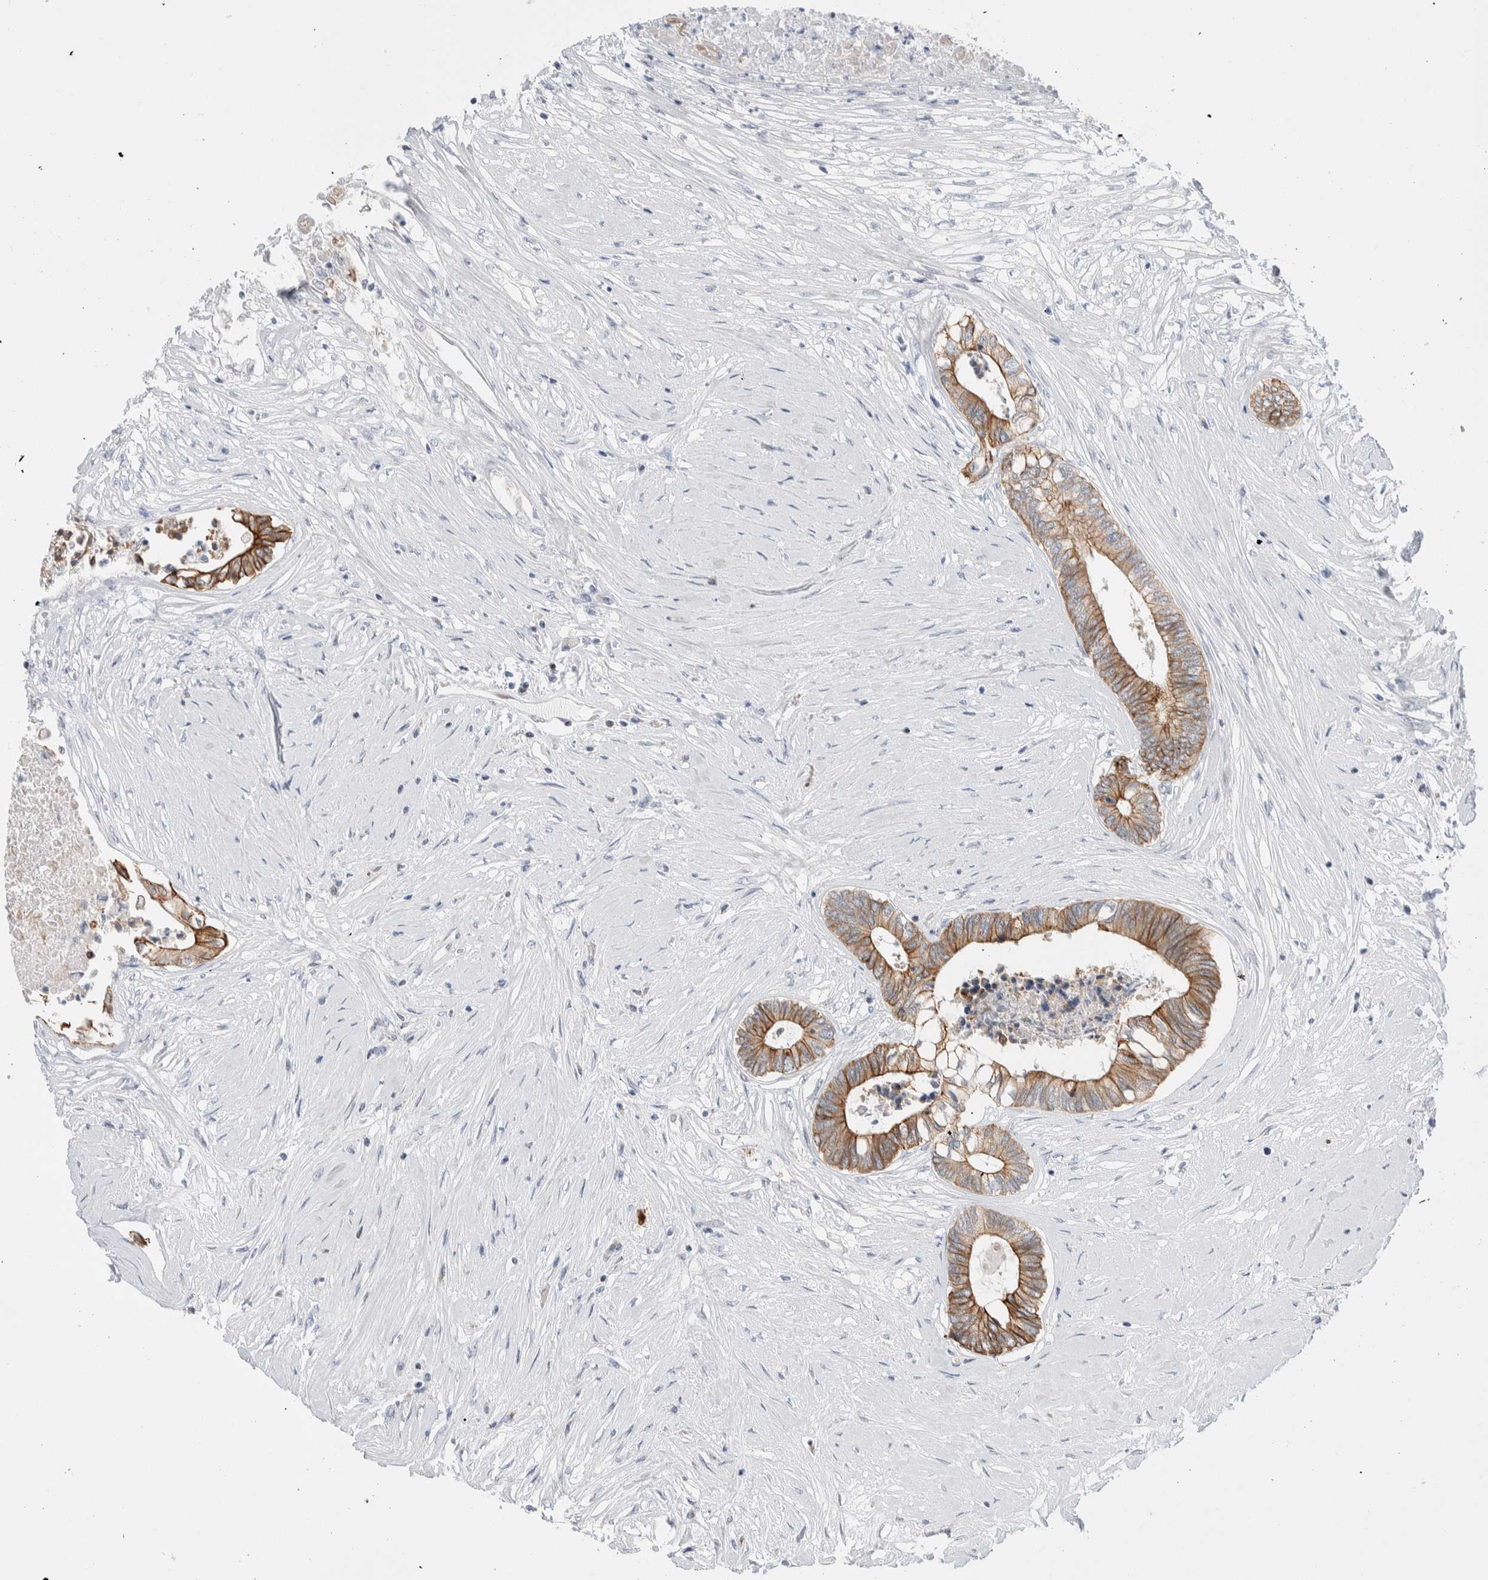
{"staining": {"intensity": "moderate", "quantity": ">75%", "location": "cytoplasmic/membranous"}, "tissue": "colorectal cancer", "cell_type": "Tumor cells", "image_type": "cancer", "snomed": [{"axis": "morphology", "description": "Adenocarcinoma, NOS"}, {"axis": "topography", "description": "Rectum"}], "caption": "This image displays IHC staining of colorectal cancer (adenocarcinoma), with medium moderate cytoplasmic/membranous expression in about >75% of tumor cells.", "gene": "C1orf112", "patient": {"sex": "male", "age": 63}}